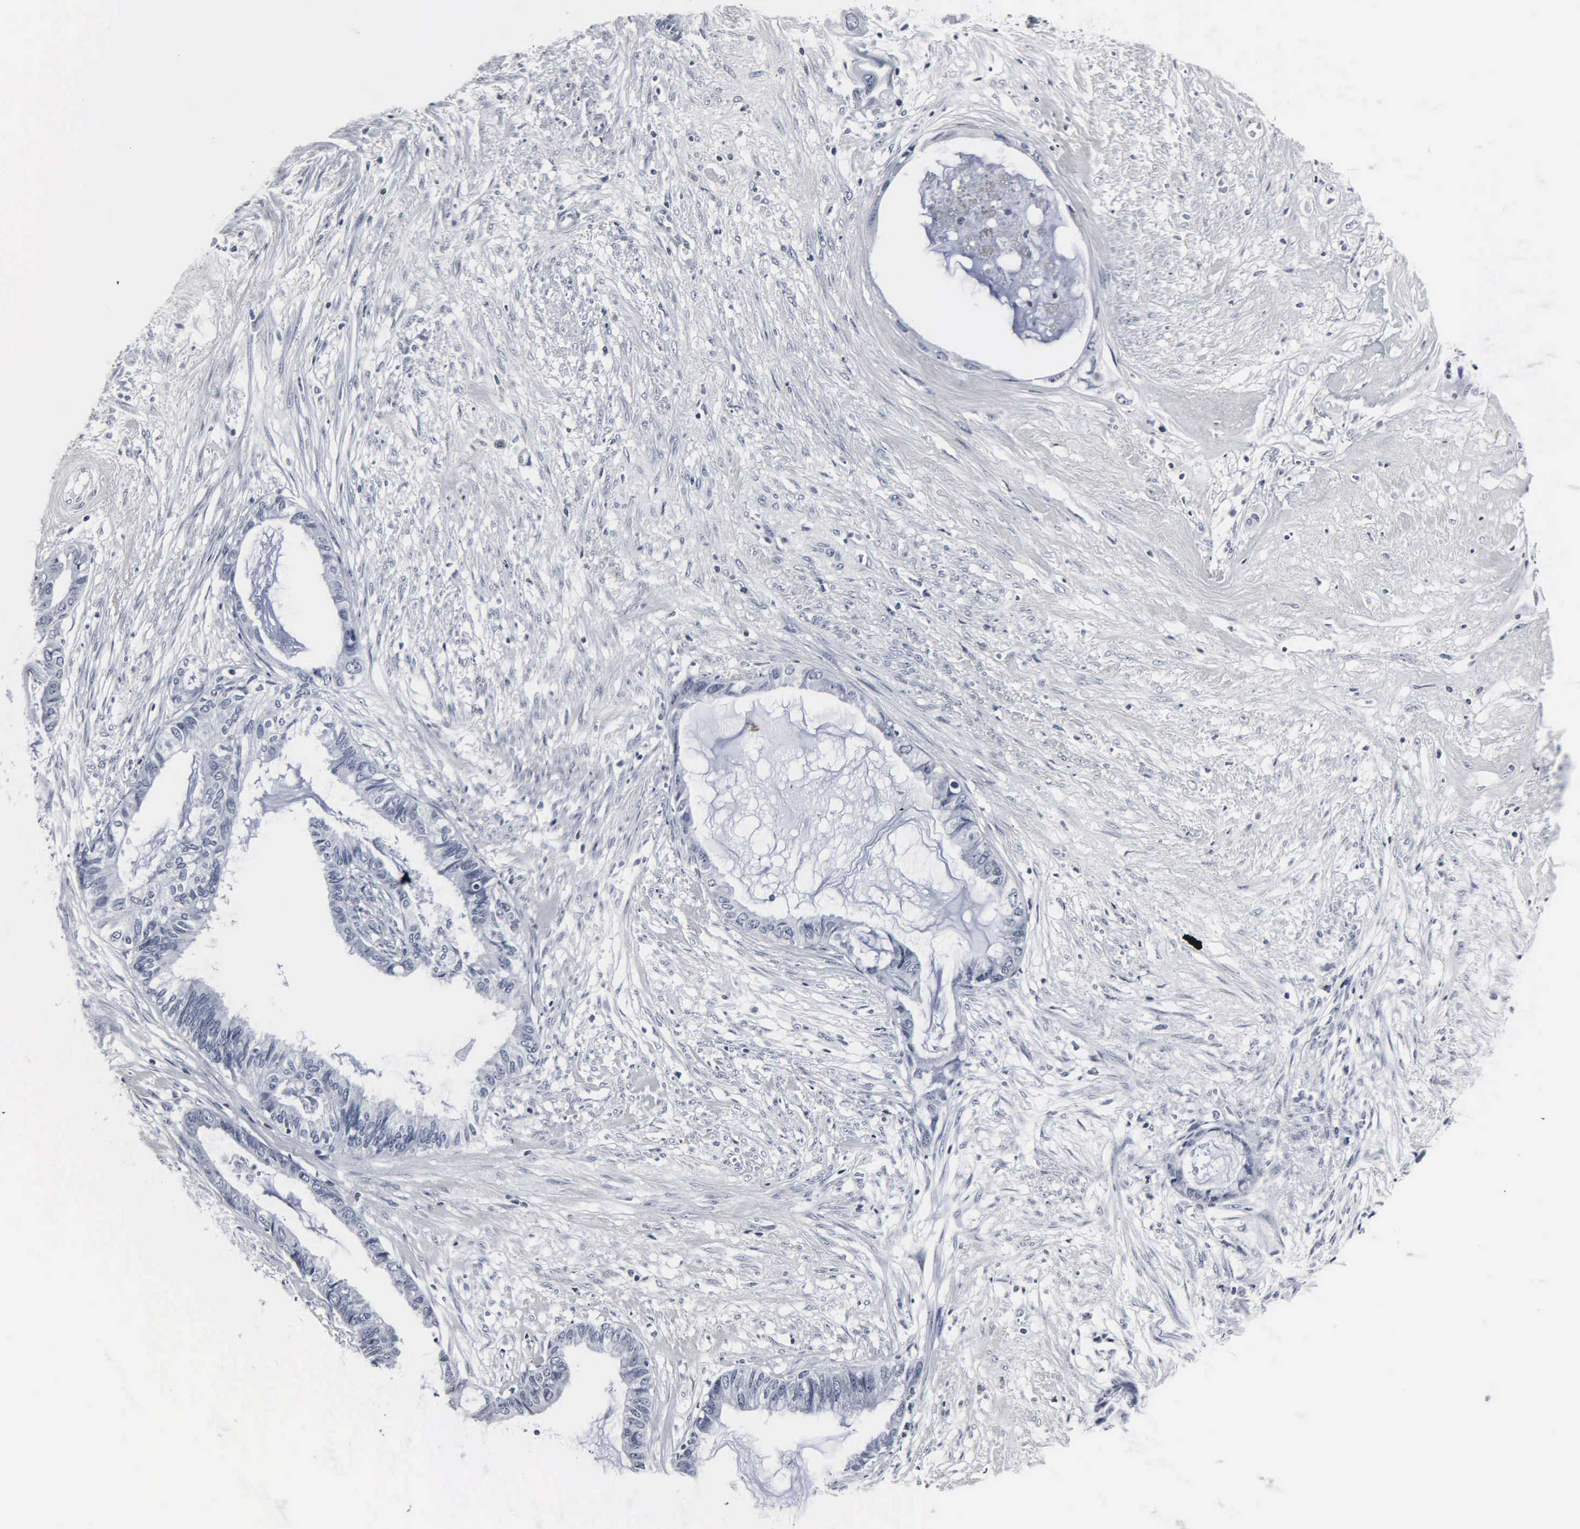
{"staining": {"intensity": "negative", "quantity": "none", "location": "none"}, "tissue": "endometrial cancer", "cell_type": "Tumor cells", "image_type": "cancer", "snomed": [{"axis": "morphology", "description": "Adenocarcinoma, NOS"}, {"axis": "topography", "description": "Endometrium"}], "caption": "High magnification brightfield microscopy of endometrial adenocarcinoma stained with DAB (3,3'-diaminobenzidine) (brown) and counterstained with hematoxylin (blue): tumor cells show no significant positivity.", "gene": "DGCR2", "patient": {"sex": "female", "age": 86}}